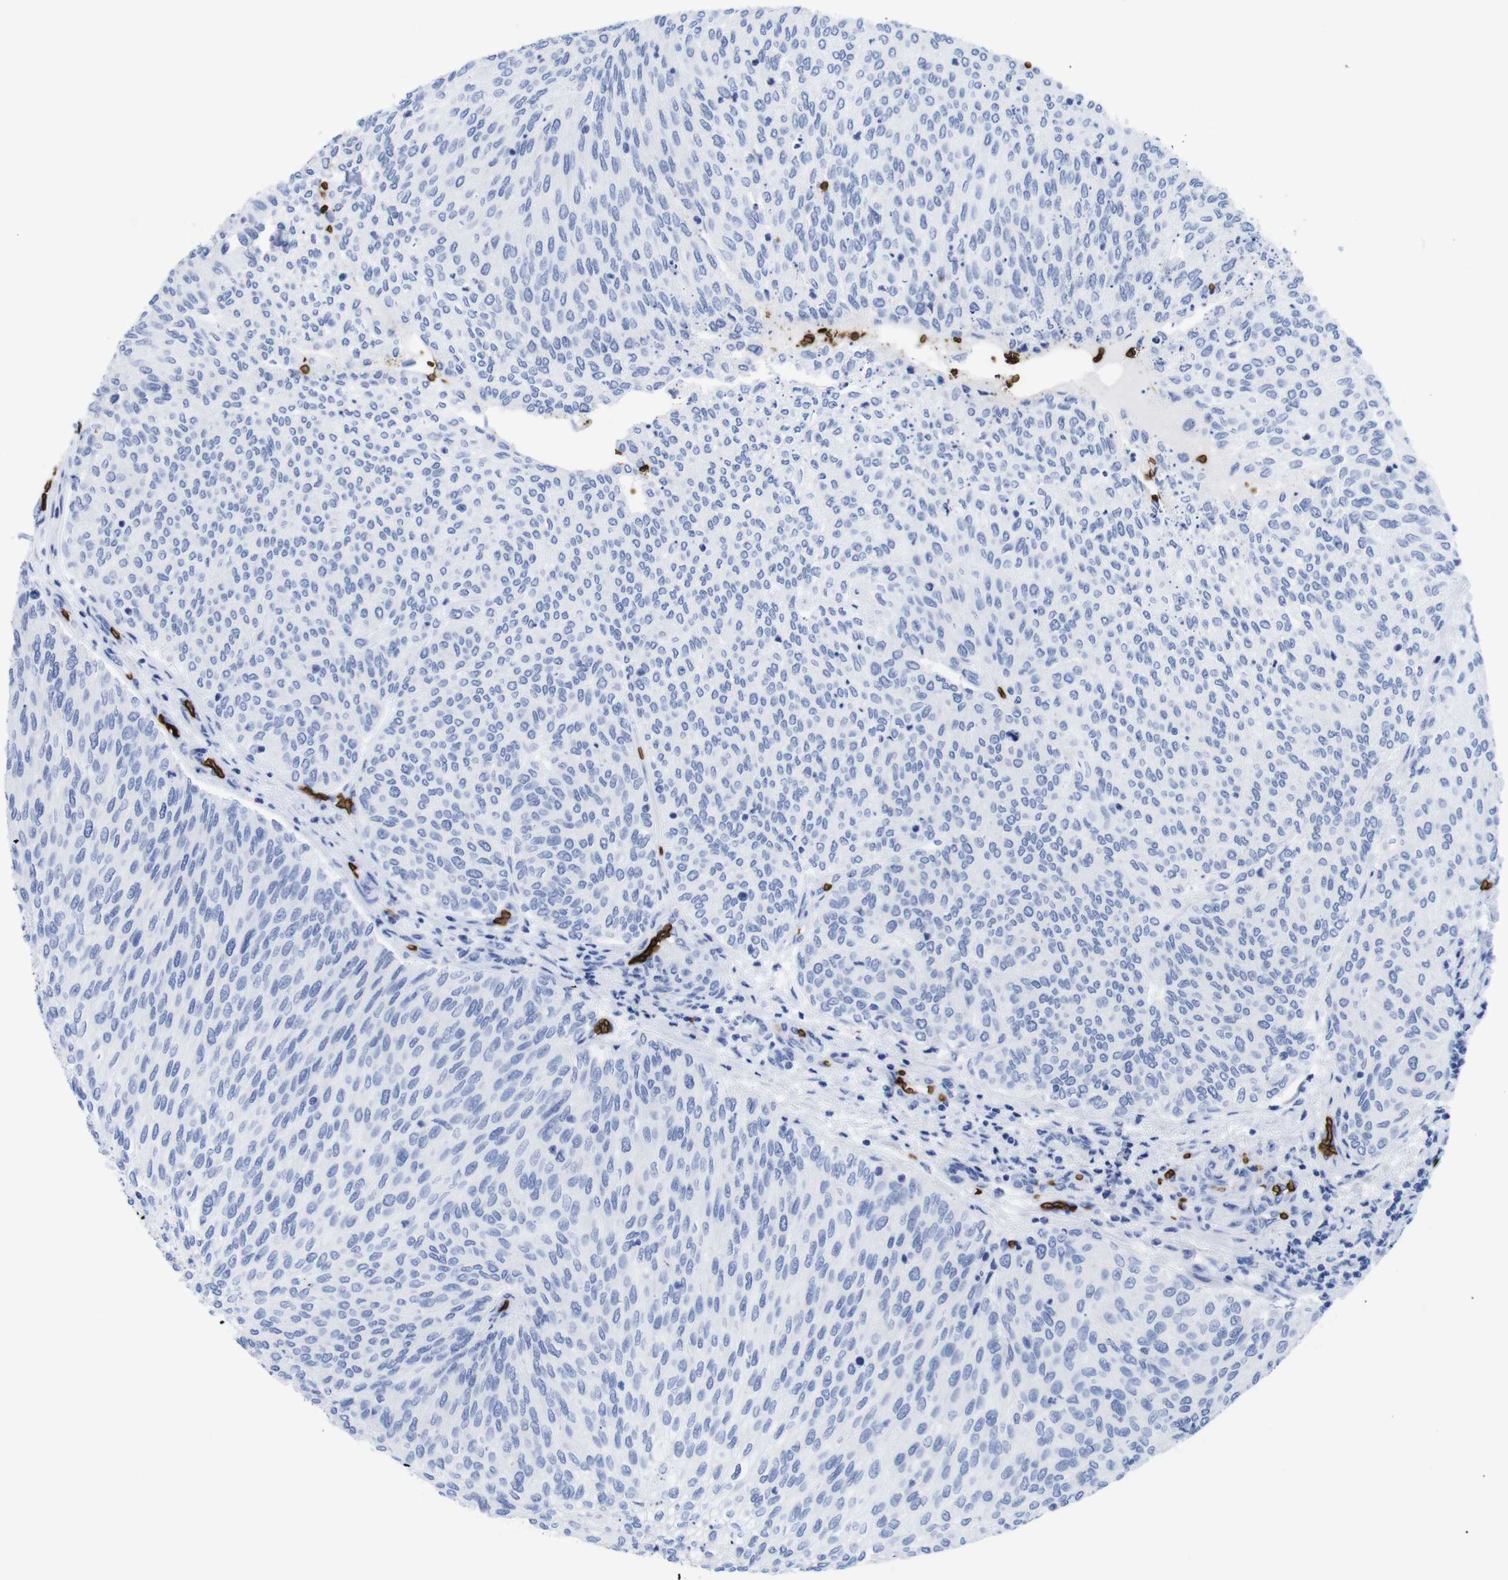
{"staining": {"intensity": "negative", "quantity": "none", "location": "none"}, "tissue": "urothelial cancer", "cell_type": "Tumor cells", "image_type": "cancer", "snomed": [{"axis": "morphology", "description": "Urothelial carcinoma, Low grade"}, {"axis": "topography", "description": "Urinary bladder"}], "caption": "Urothelial carcinoma (low-grade) was stained to show a protein in brown. There is no significant positivity in tumor cells.", "gene": "S1PR2", "patient": {"sex": "female", "age": 79}}